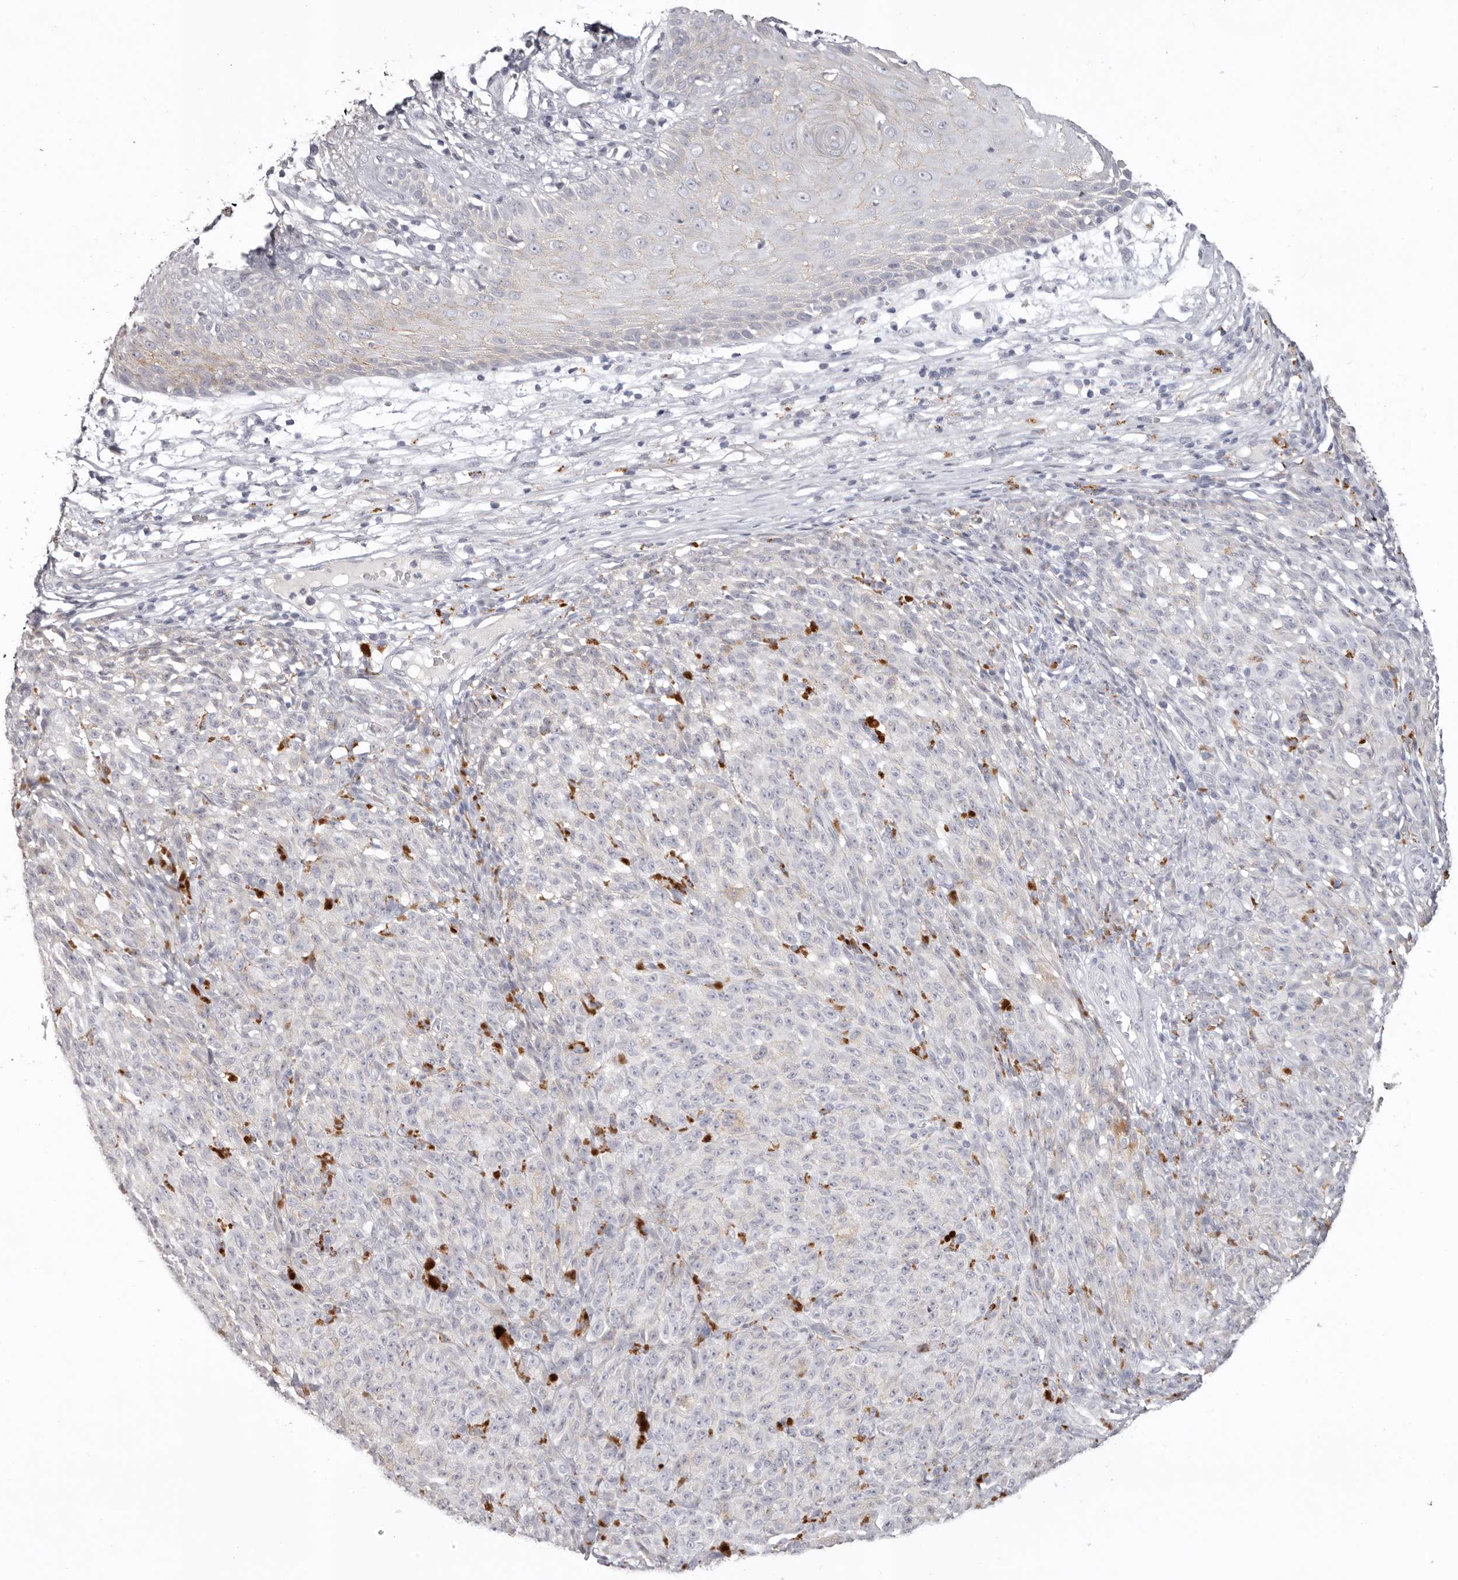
{"staining": {"intensity": "negative", "quantity": "none", "location": "none"}, "tissue": "melanoma", "cell_type": "Tumor cells", "image_type": "cancer", "snomed": [{"axis": "morphology", "description": "Malignant melanoma, NOS"}, {"axis": "topography", "description": "Skin"}], "caption": "DAB immunohistochemical staining of malignant melanoma demonstrates no significant staining in tumor cells. Nuclei are stained in blue.", "gene": "PCDHB6", "patient": {"sex": "female", "age": 82}}